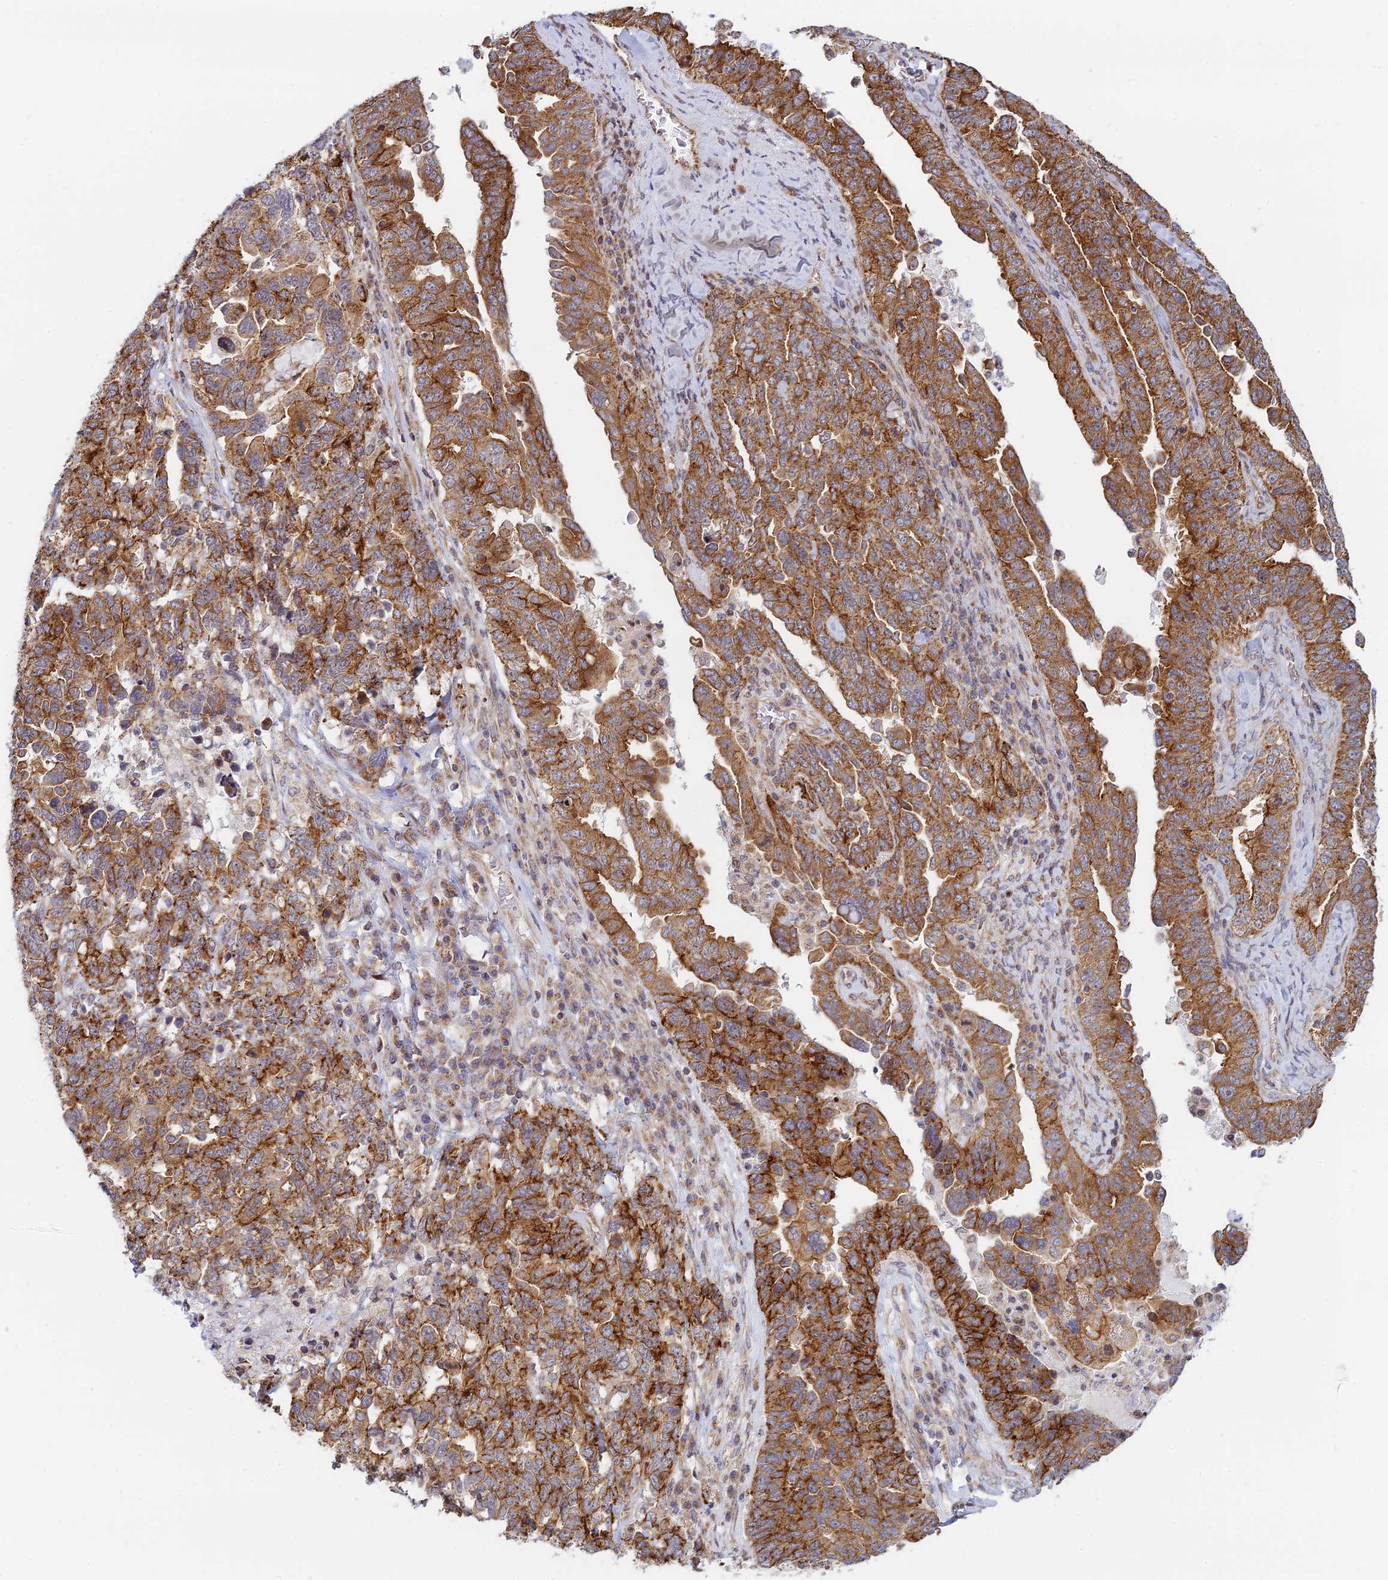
{"staining": {"intensity": "strong", "quantity": ">75%", "location": "cytoplasmic/membranous"}, "tissue": "ovarian cancer", "cell_type": "Tumor cells", "image_type": "cancer", "snomed": [{"axis": "morphology", "description": "Carcinoma, endometroid"}, {"axis": "topography", "description": "Ovary"}], "caption": "The micrograph displays staining of ovarian cancer, revealing strong cytoplasmic/membranous protein staining (brown color) within tumor cells.", "gene": "HOOK2", "patient": {"sex": "female", "age": 62}}